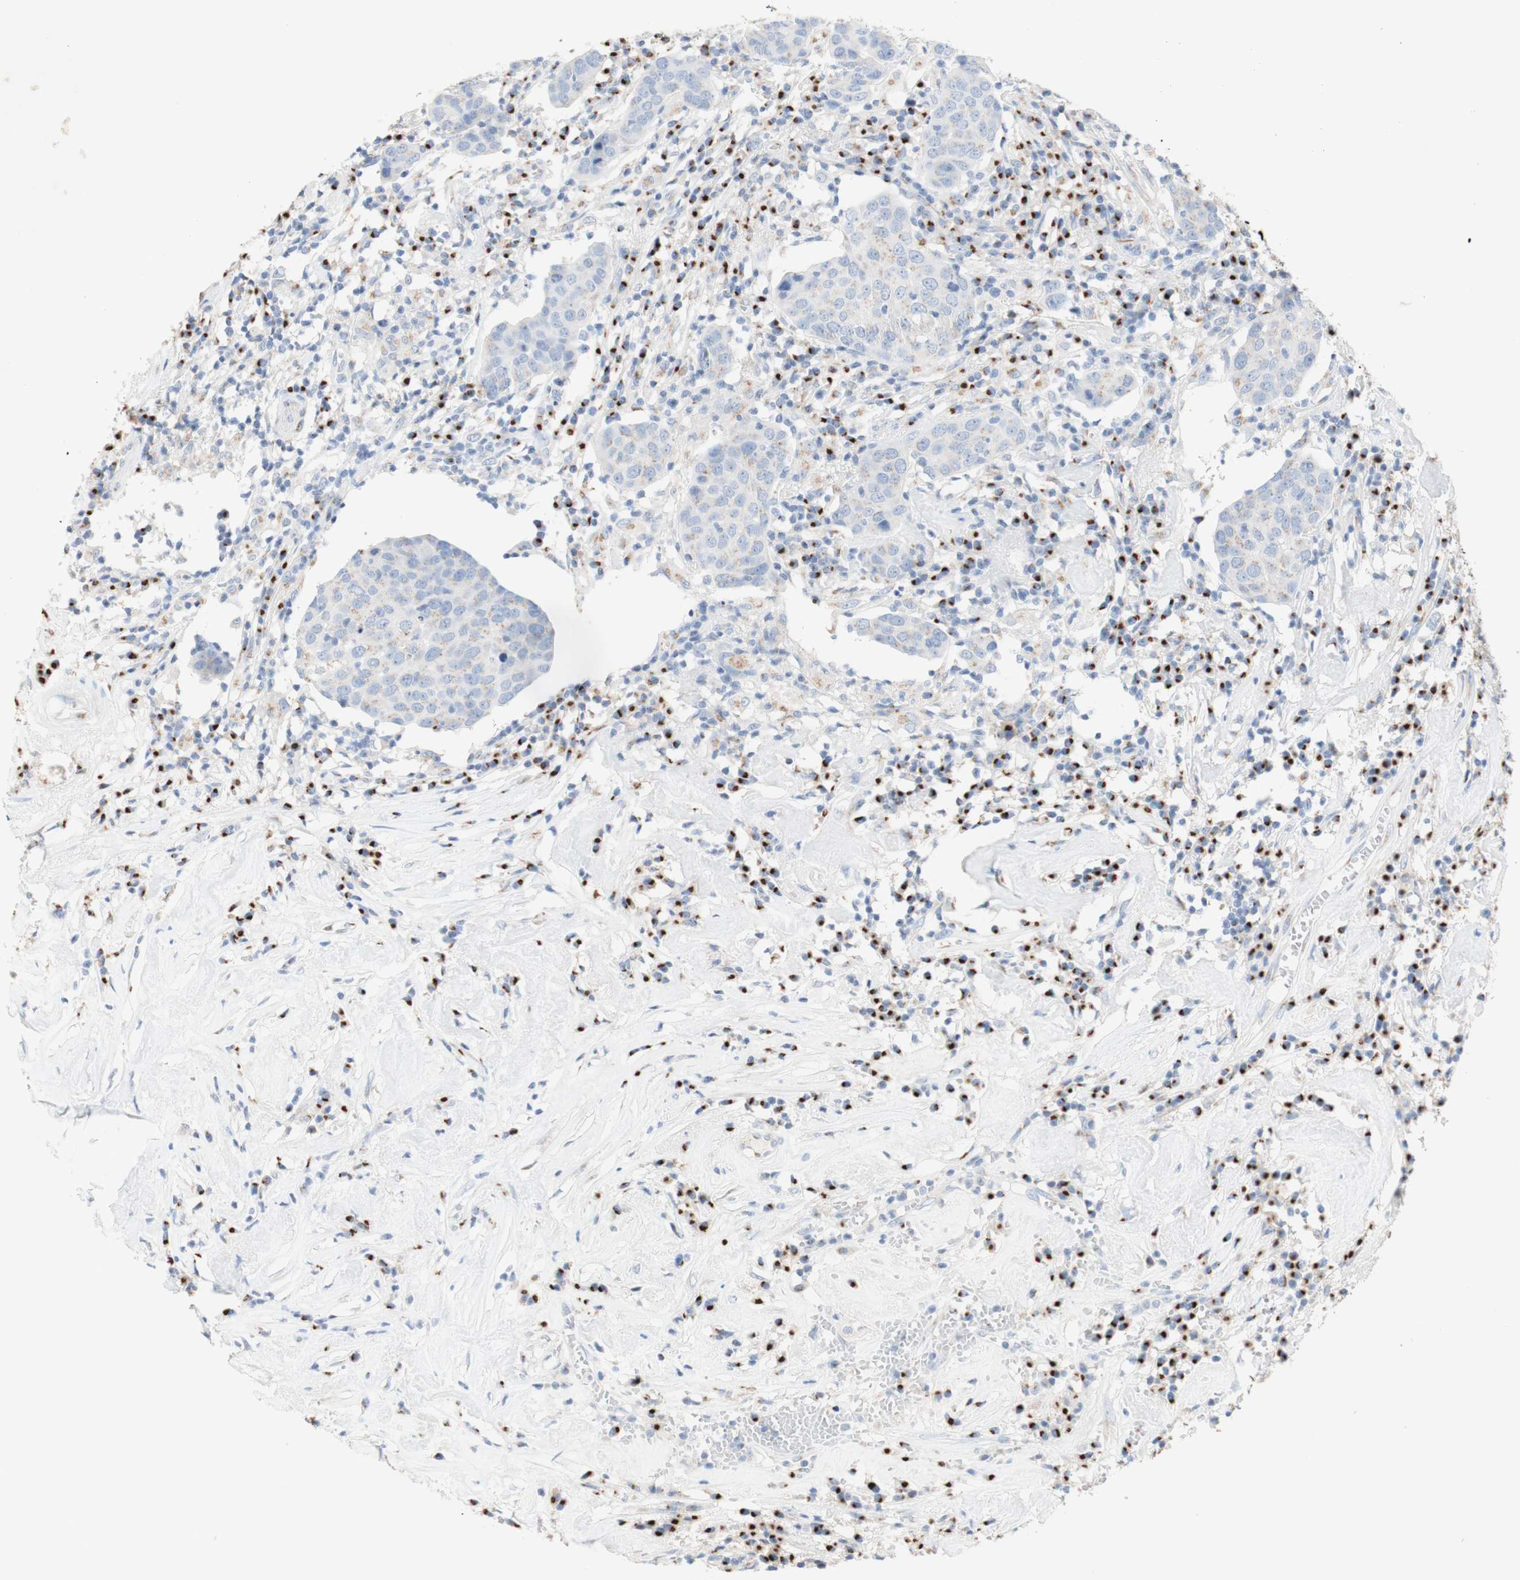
{"staining": {"intensity": "weak", "quantity": "25%-75%", "location": "cytoplasmic/membranous"}, "tissue": "head and neck cancer", "cell_type": "Tumor cells", "image_type": "cancer", "snomed": [{"axis": "morphology", "description": "Adenocarcinoma, NOS"}, {"axis": "topography", "description": "Salivary gland"}, {"axis": "topography", "description": "Head-Neck"}], "caption": "The histopathology image exhibits a brown stain indicating the presence of a protein in the cytoplasmic/membranous of tumor cells in head and neck cancer.", "gene": "MANEA", "patient": {"sex": "female", "age": 65}}